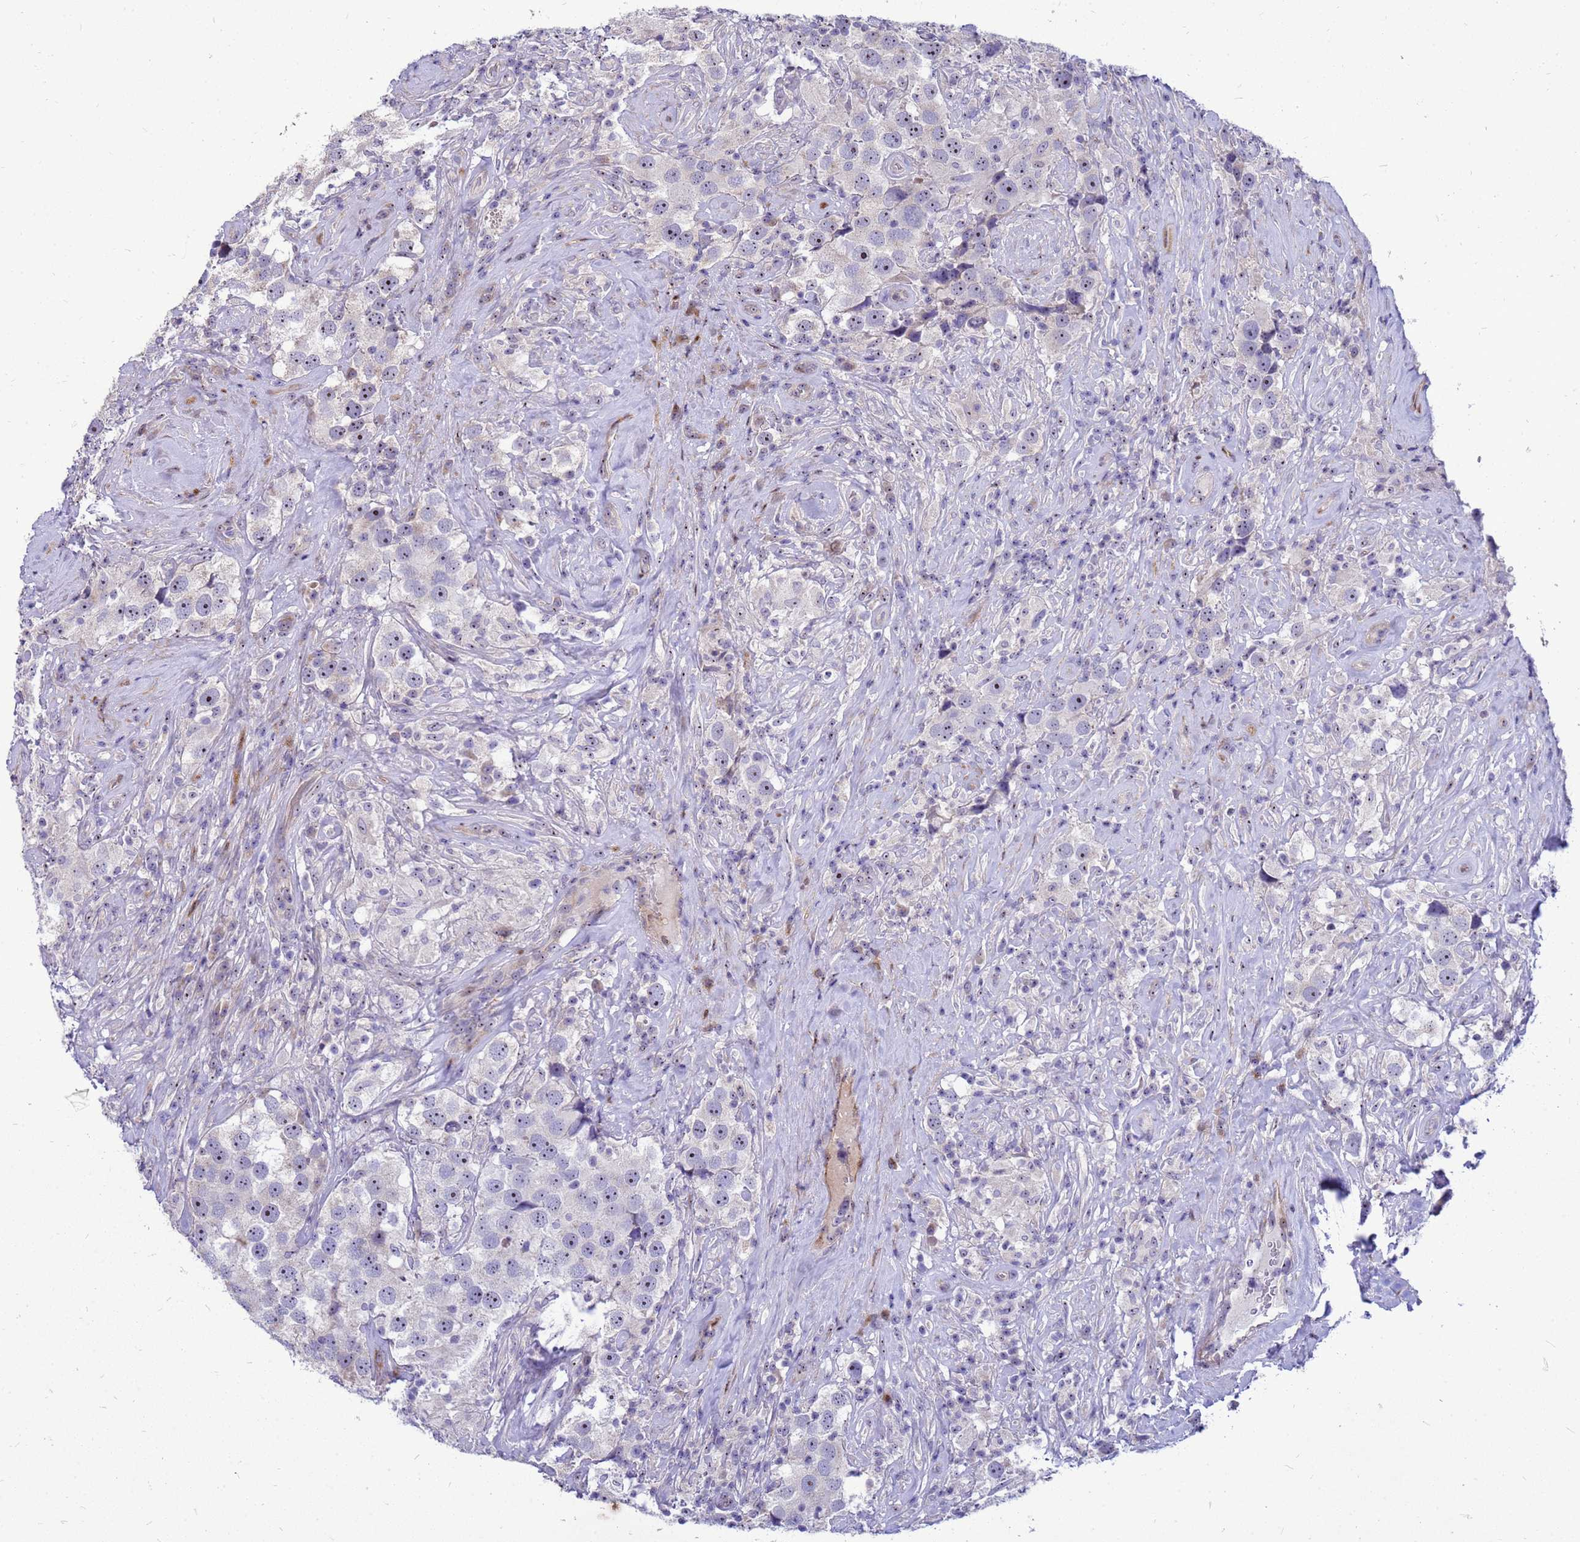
{"staining": {"intensity": "moderate", "quantity": "<25%", "location": "nuclear"}, "tissue": "testis cancer", "cell_type": "Tumor cells", "image_type": "cancer", "snomed": [{"axis": "morphology", "description": "Seminoma, NOS"}, {"axis": "topography", "description": "Testis"}], "caption": "This histopathology image shows immunohistochemistry staining of testis seminoma, with low moderate nuclear staining in about <25% of tumor cells.", "gene": "RSPO1", "patient": {"sex": "male", "age": 49}}